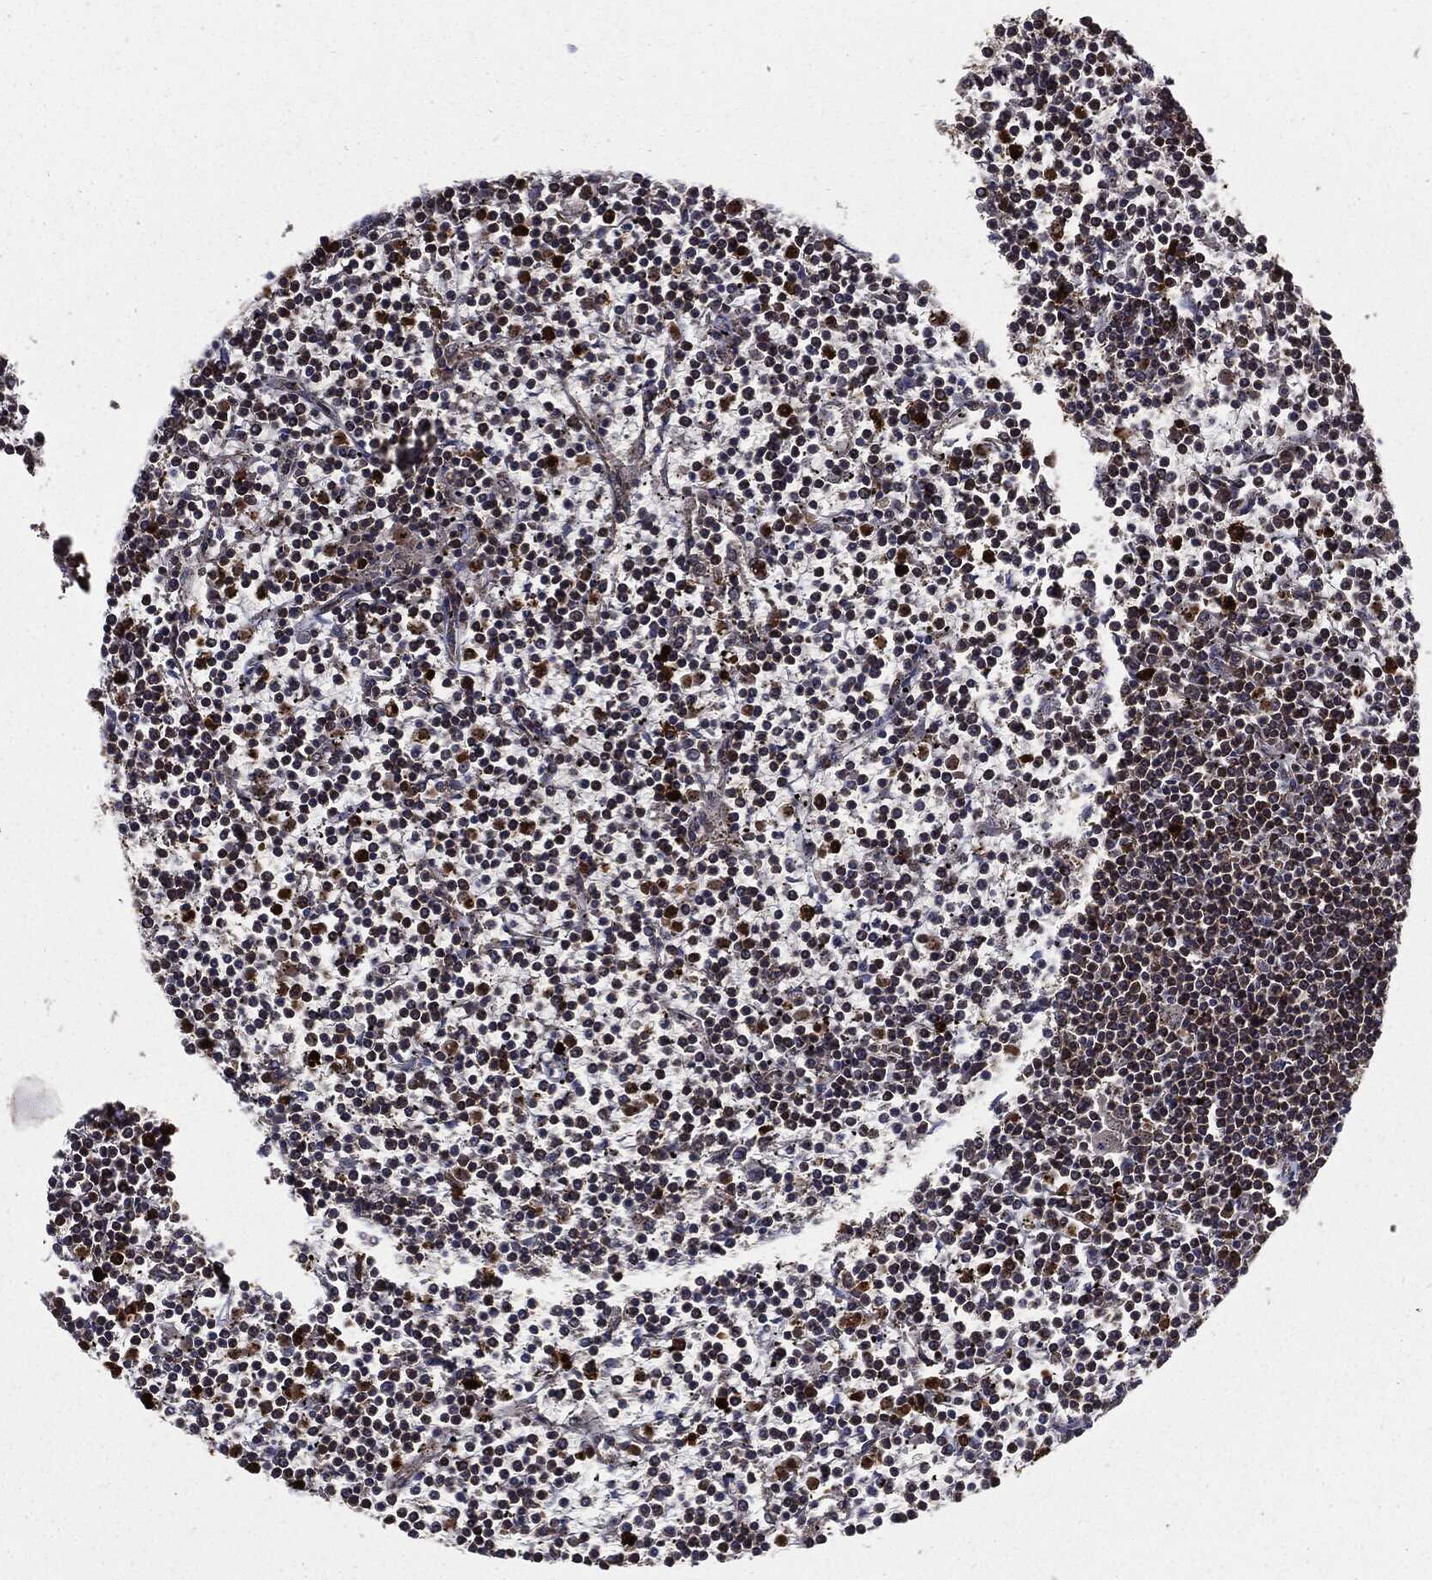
{"staining": {"intensity": "strong", "quantity": "<25%", "location": "cytoplasmic/membranous"}, "tissue": "lymphoma", "cell_type": "Tumor cells", "image_type": "cancer", "snomed": [{"axis": "morphology", "description": "Malignant lymphoma, non-Hodgkin's type, Low grade"}, {"axis": "topography", "description": "Spleen"}], "caption": "Immunohistochemistry (IHC) of lymphoma shows medium levels of strong cytoplasmic/membranous expression in about <25% of tumor cells.", "gene": "PDCD6IP", "patient": {"sex": "female", "age": 19}}